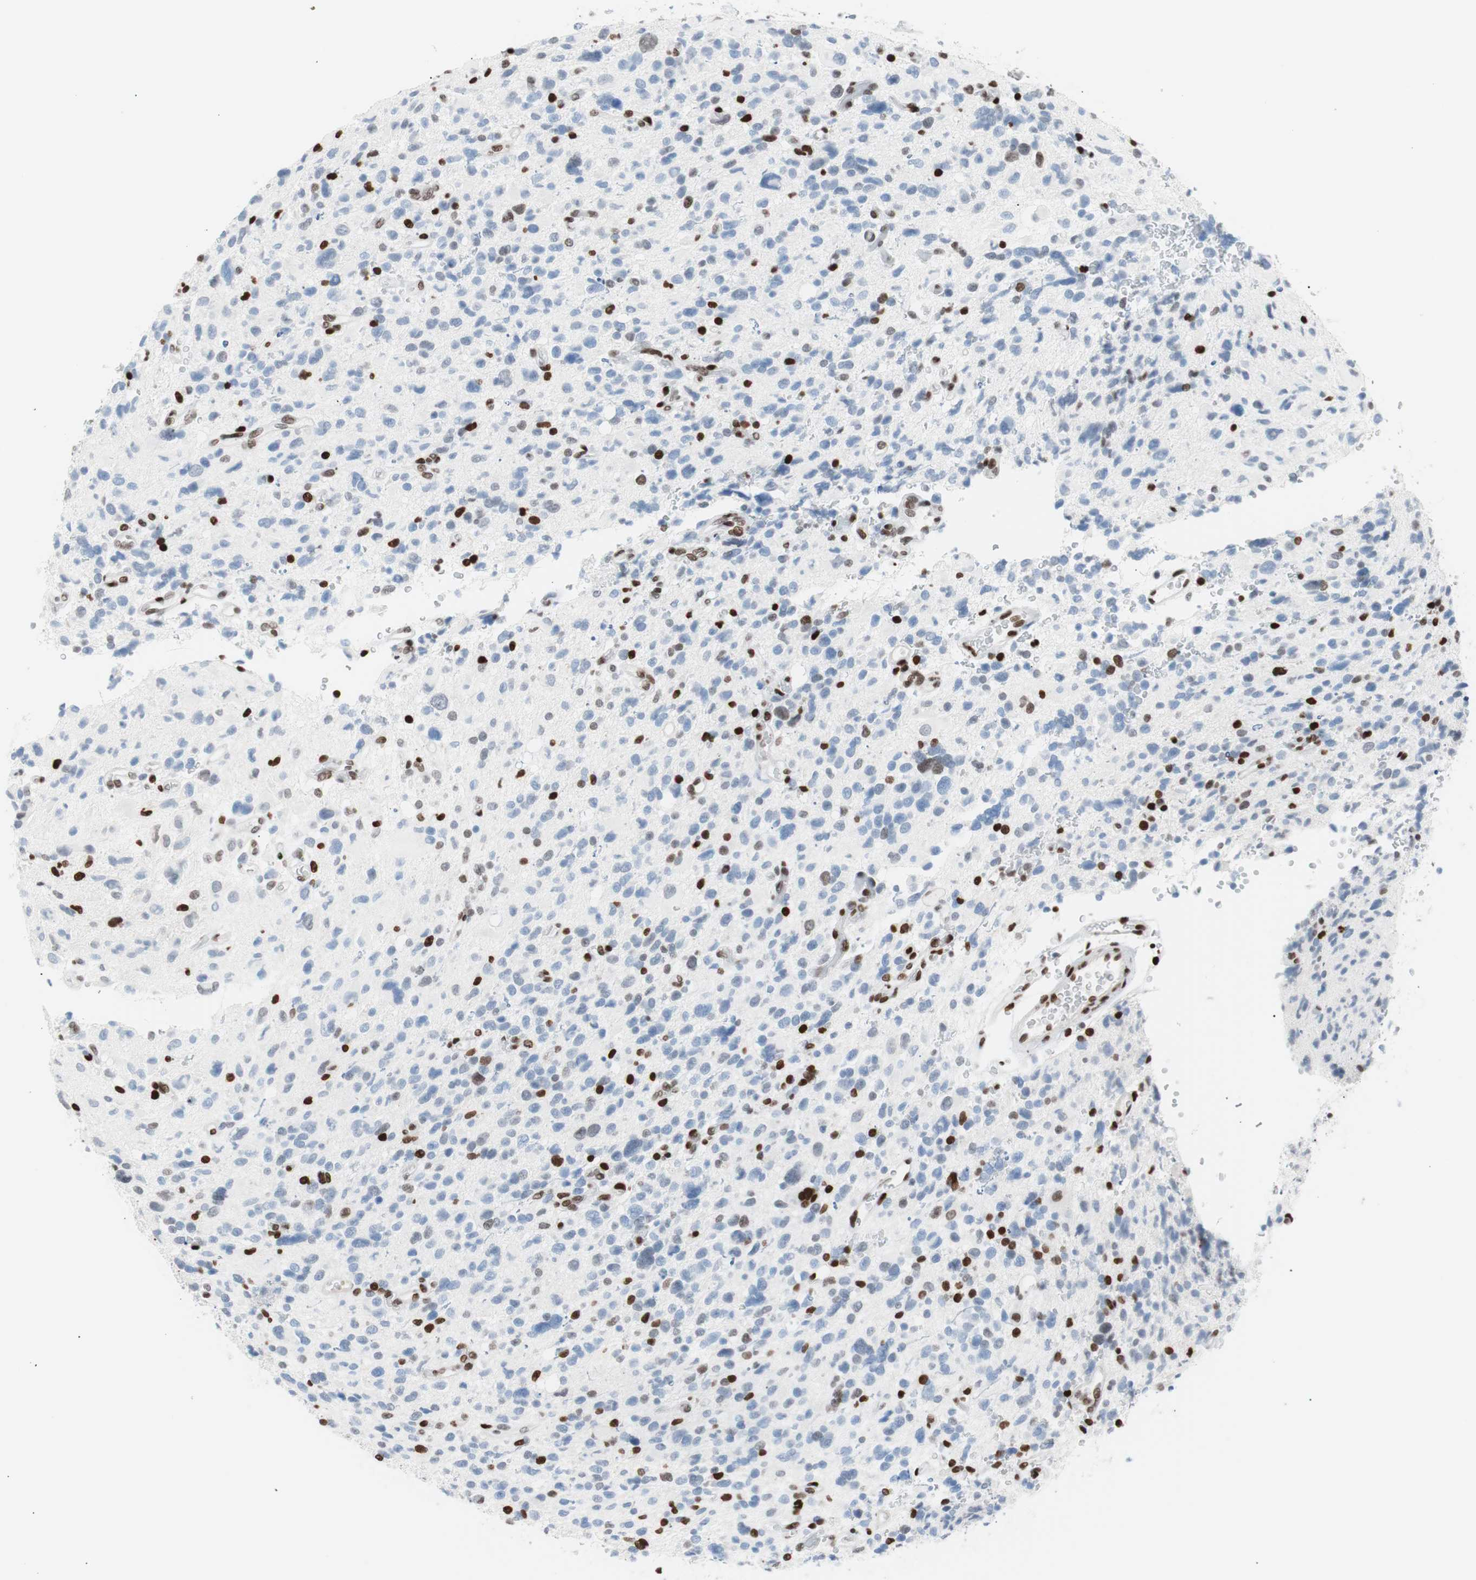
{"staining": {"intensity": "strong", "quantity": "<25%", "location": "nuclear"}, "tissue": "glioma", "cell_type": "Tumor cells", "image_type": "cancer", "snomed": [{"axis": "morphology", "description": "Glioma, malignant, High grade"}, {"axis": "topography", "description": "Brain"}], "caption": "Tumor cells display medium levels of strong nuclear positivity in approximately <25% of cells in human glioma. (DAB (3,3'-diaminobenzidine) IHC with brightfield microscopy, high magnification).", "gene": "CEBPB", "patient": {"sex": "male", "age": 48}}